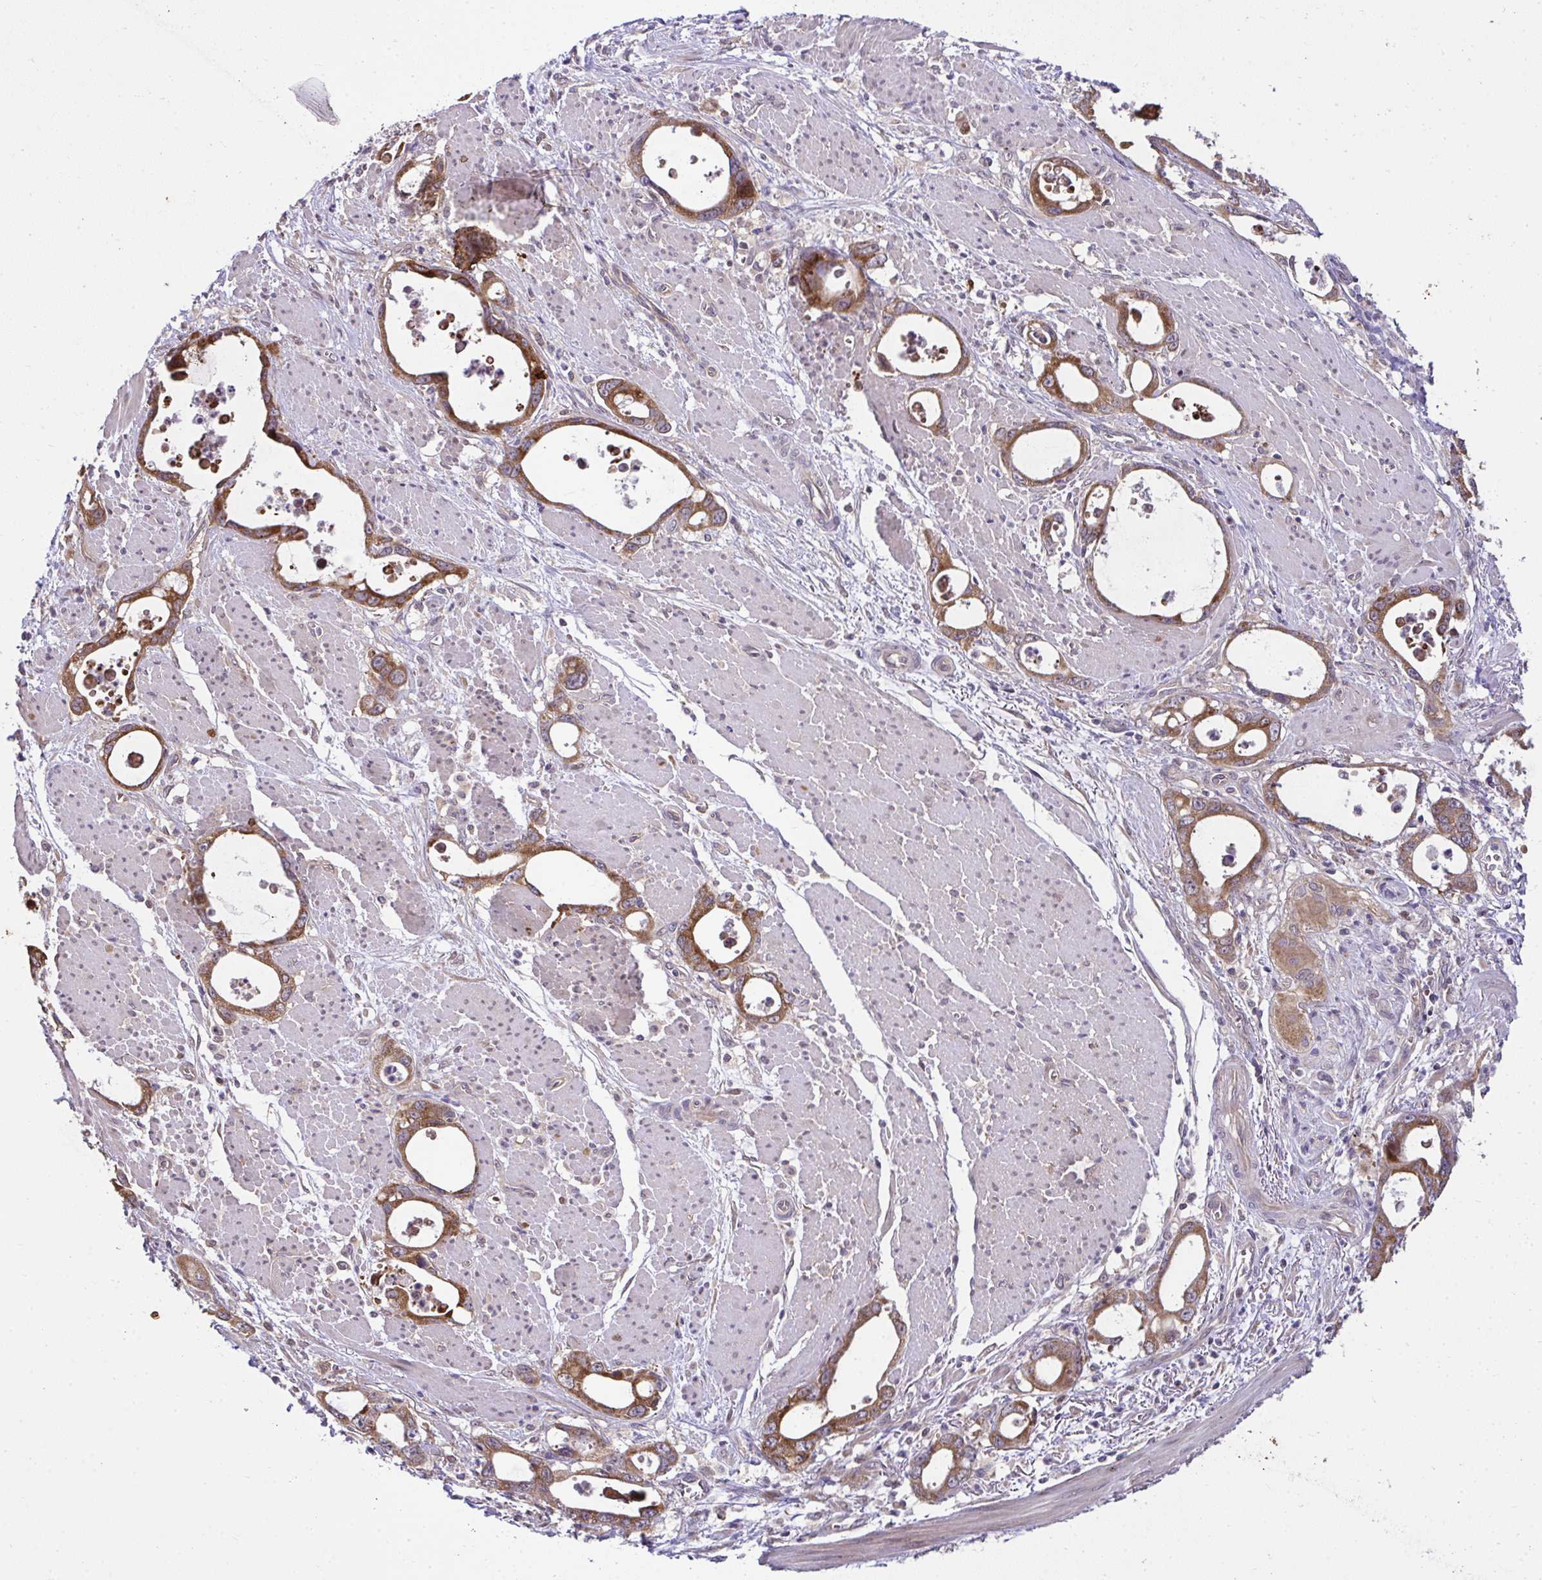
{"staining": {"intensity": "strong", "quantity": ">75%", "location": "cytoplasmic/membranous"}, "tissue": "stomach cancer", "cell_type": "Tumor cells", "image_type": "cancer", "snomed": [{"axis": "morphology", "description": "Adenocarcinoma, NOS"}, {"axis": "topography", "description": "Stomach, upper"}], "caption": "Immunohistochemistry (IHC) (DAB) staining of adenocarcinoma (stomach) displays strong cytoplasmic/membranous protein positivity in approximately >75% of tumor cells.", "gene": "RDH14", "patient": {"sex": "male", "age": 74}}